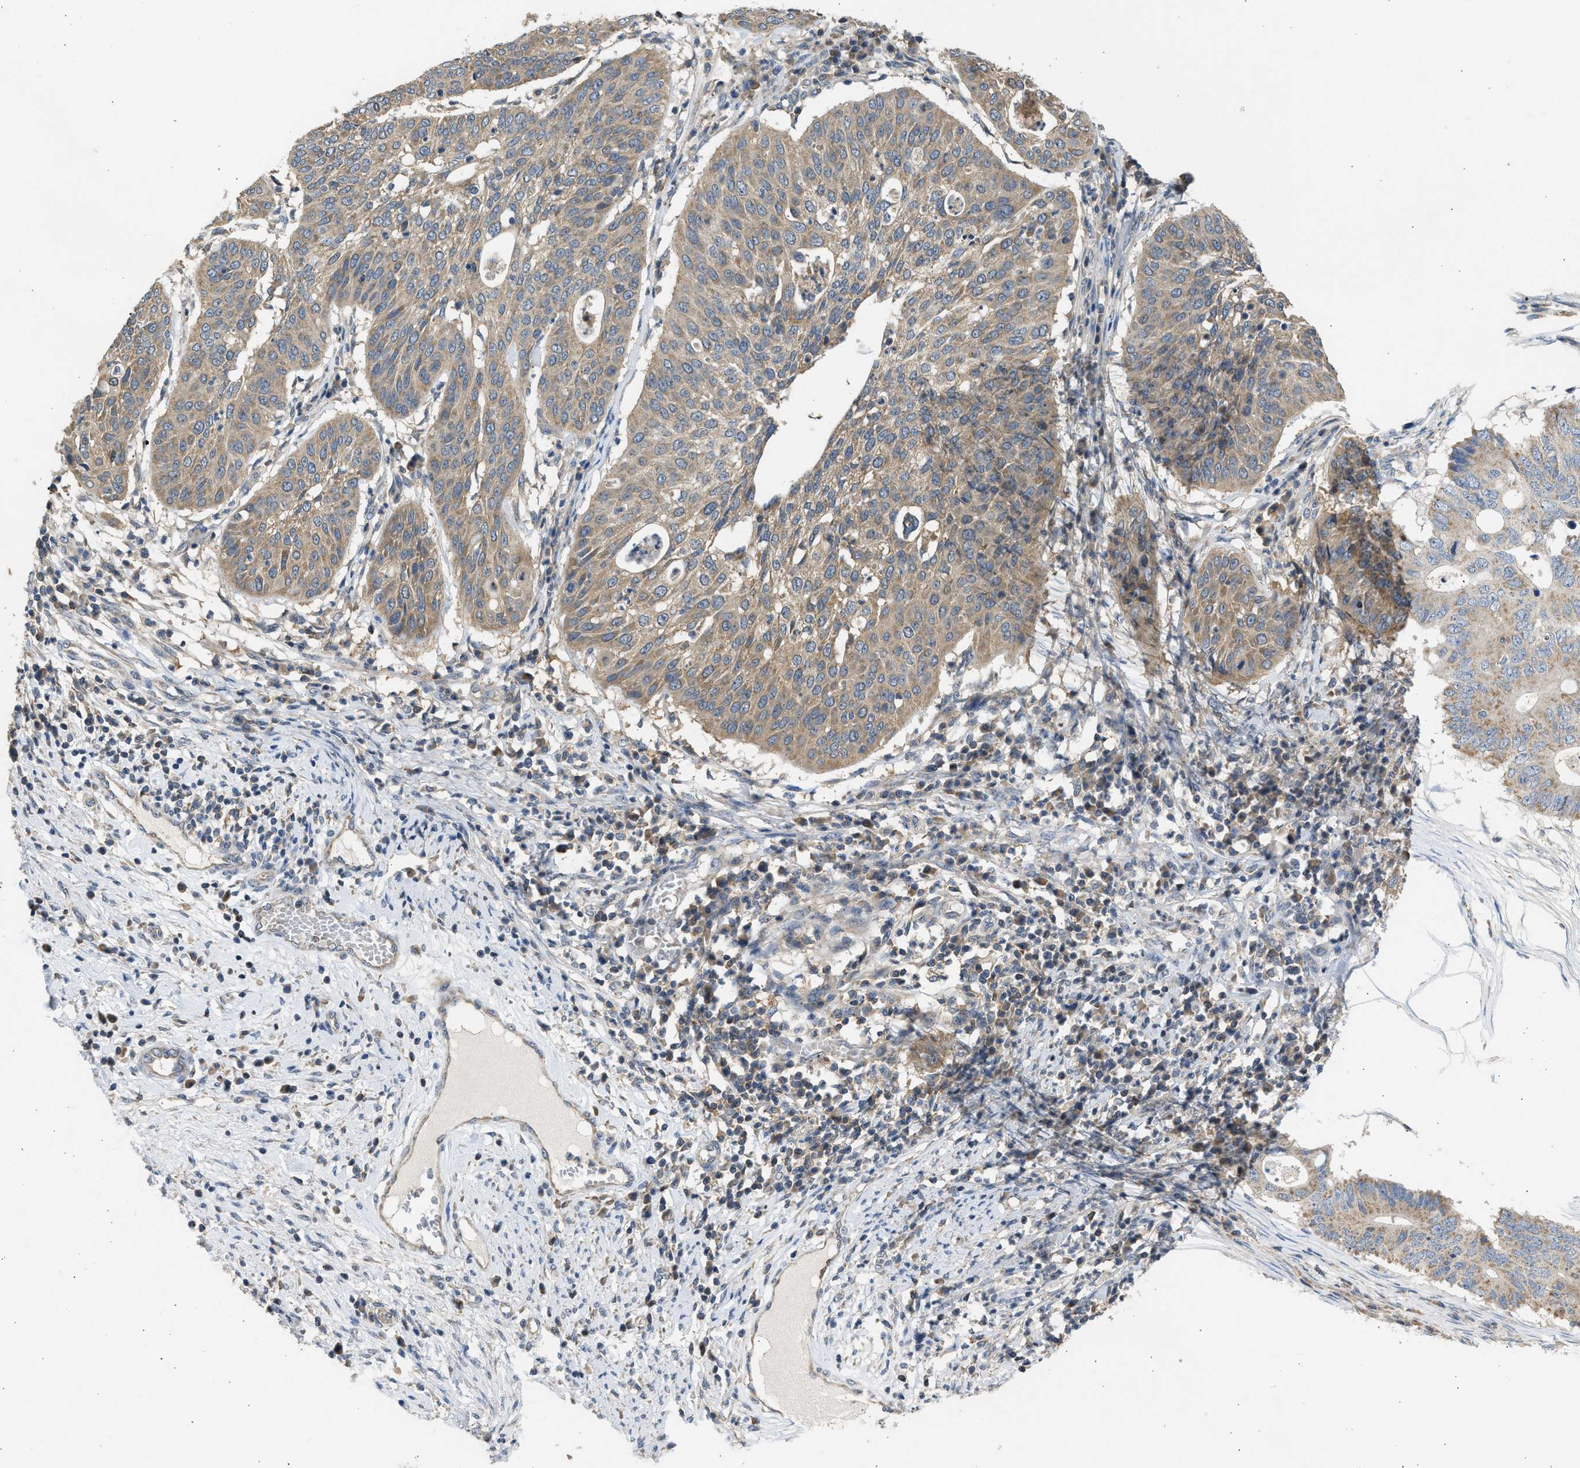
{"staining": {"intensity": "moderate", "quantity": ">75%", "location": "cytoplasmic/membranous"}, "tissue": "cervical cancer", "cell_type": "Tumor cells", "image_type": "cancer", "snomed": [{"axis": "morphology", "description": "Normal tissue, NOS"}, {"axis": "morphology", "description": "Squamous cell carcinoma, NOS"}, {"axis": "topography", "description": "Cervix"}], "caption": "Squamous cell carcinoma (cervical) stained with immunohistochemistry (IHC) demonstrates moderate cytoplasmic/membranous staining in about >75% of tumor cells. Nuclei are stained in blue.", "gene": "CYP1A1", "patient": {"sex": "female", "age": 39}}